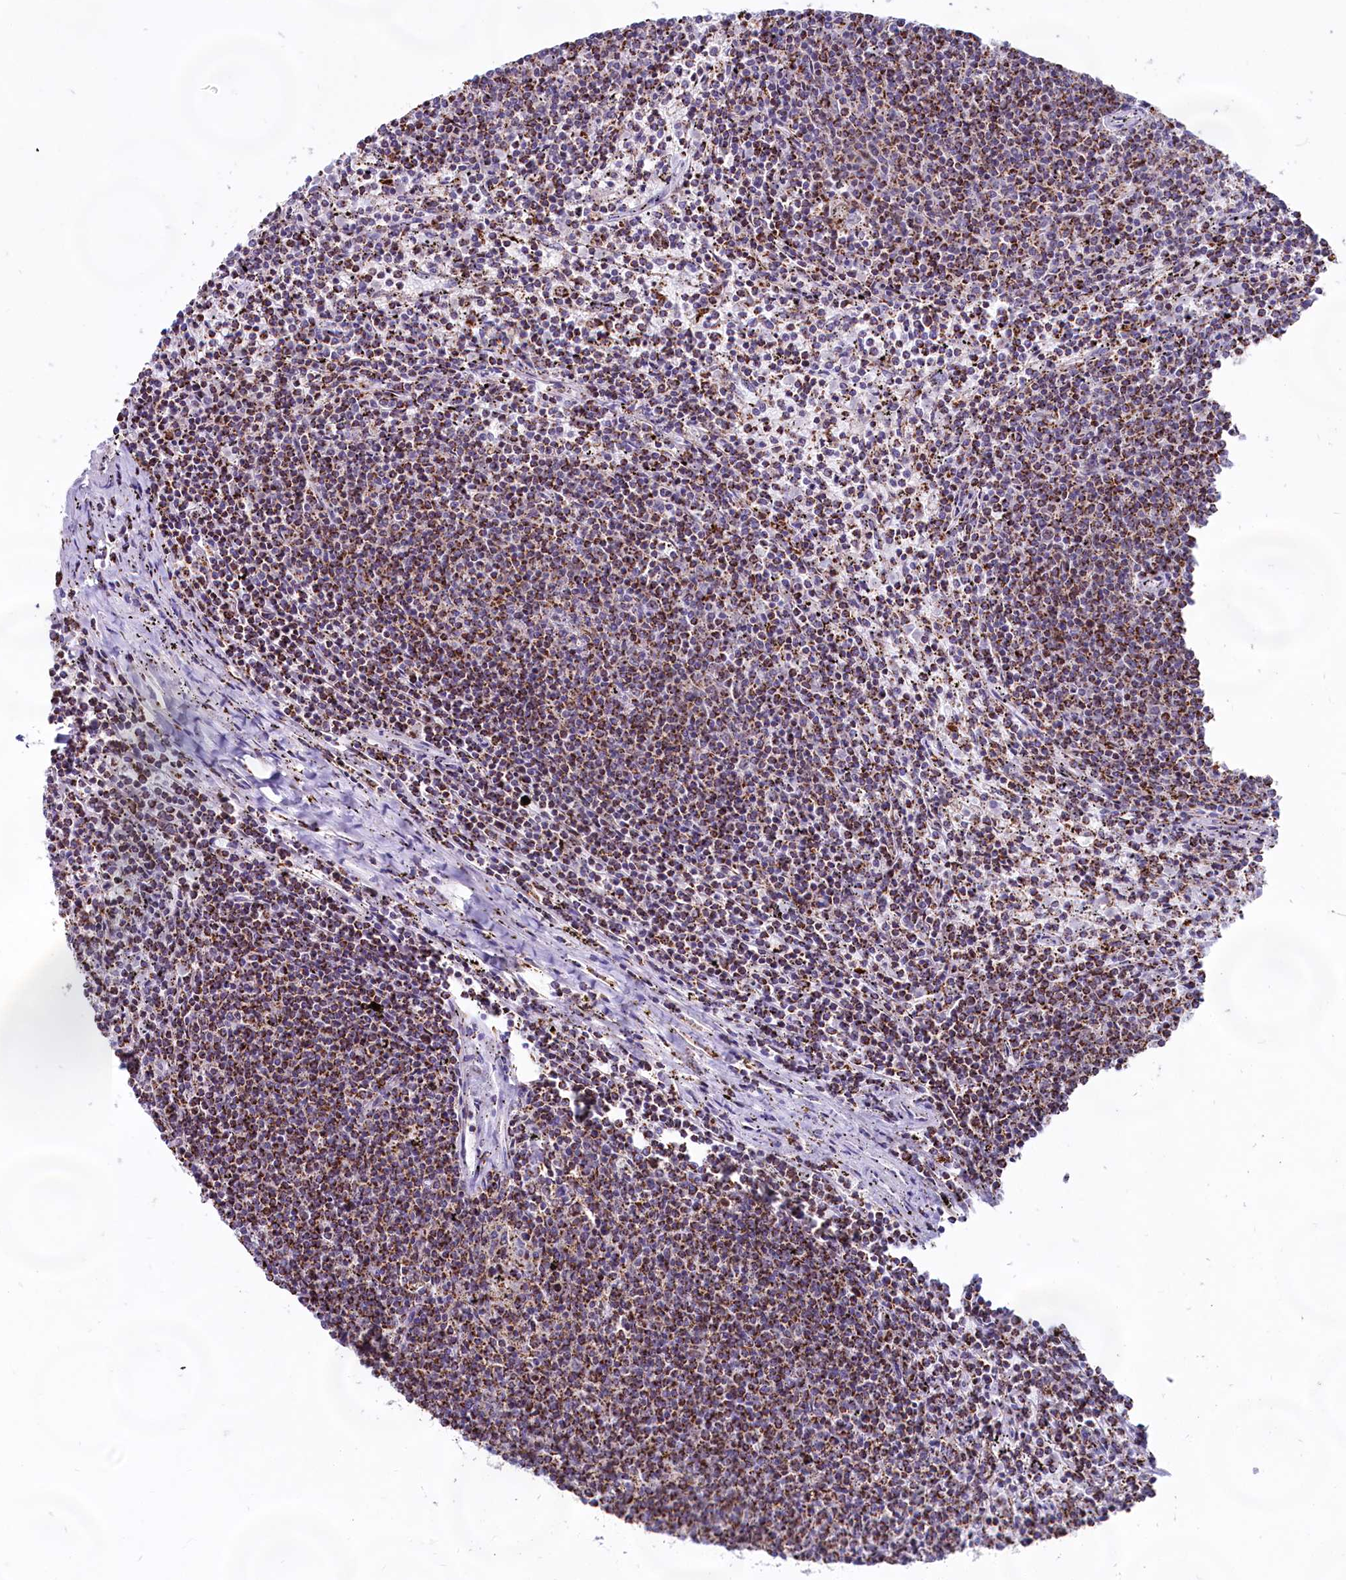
{"staining": {"intensity": "moderate", "quantity": ">75%", "location": "cytoplasmic/membranous"}, "tissue": "lymphoma", "cell_type": "Tumor cells", "image_type": "cancer", "snomed": [{"axis": "morphology", "description": "Malignant lymphoma, non-Hodgkin's type, Low grade"}, {"axis": "topography", "description": "Spleen"}], "caption": "Moderate cytoplasmic/membranous positivity for a protein is seen in approximately >75% of tumor cells of lymphoma using immunohistochemistry (IHC).", "gene": "C1D", "patient": {"sex": "female", "age": 50}}